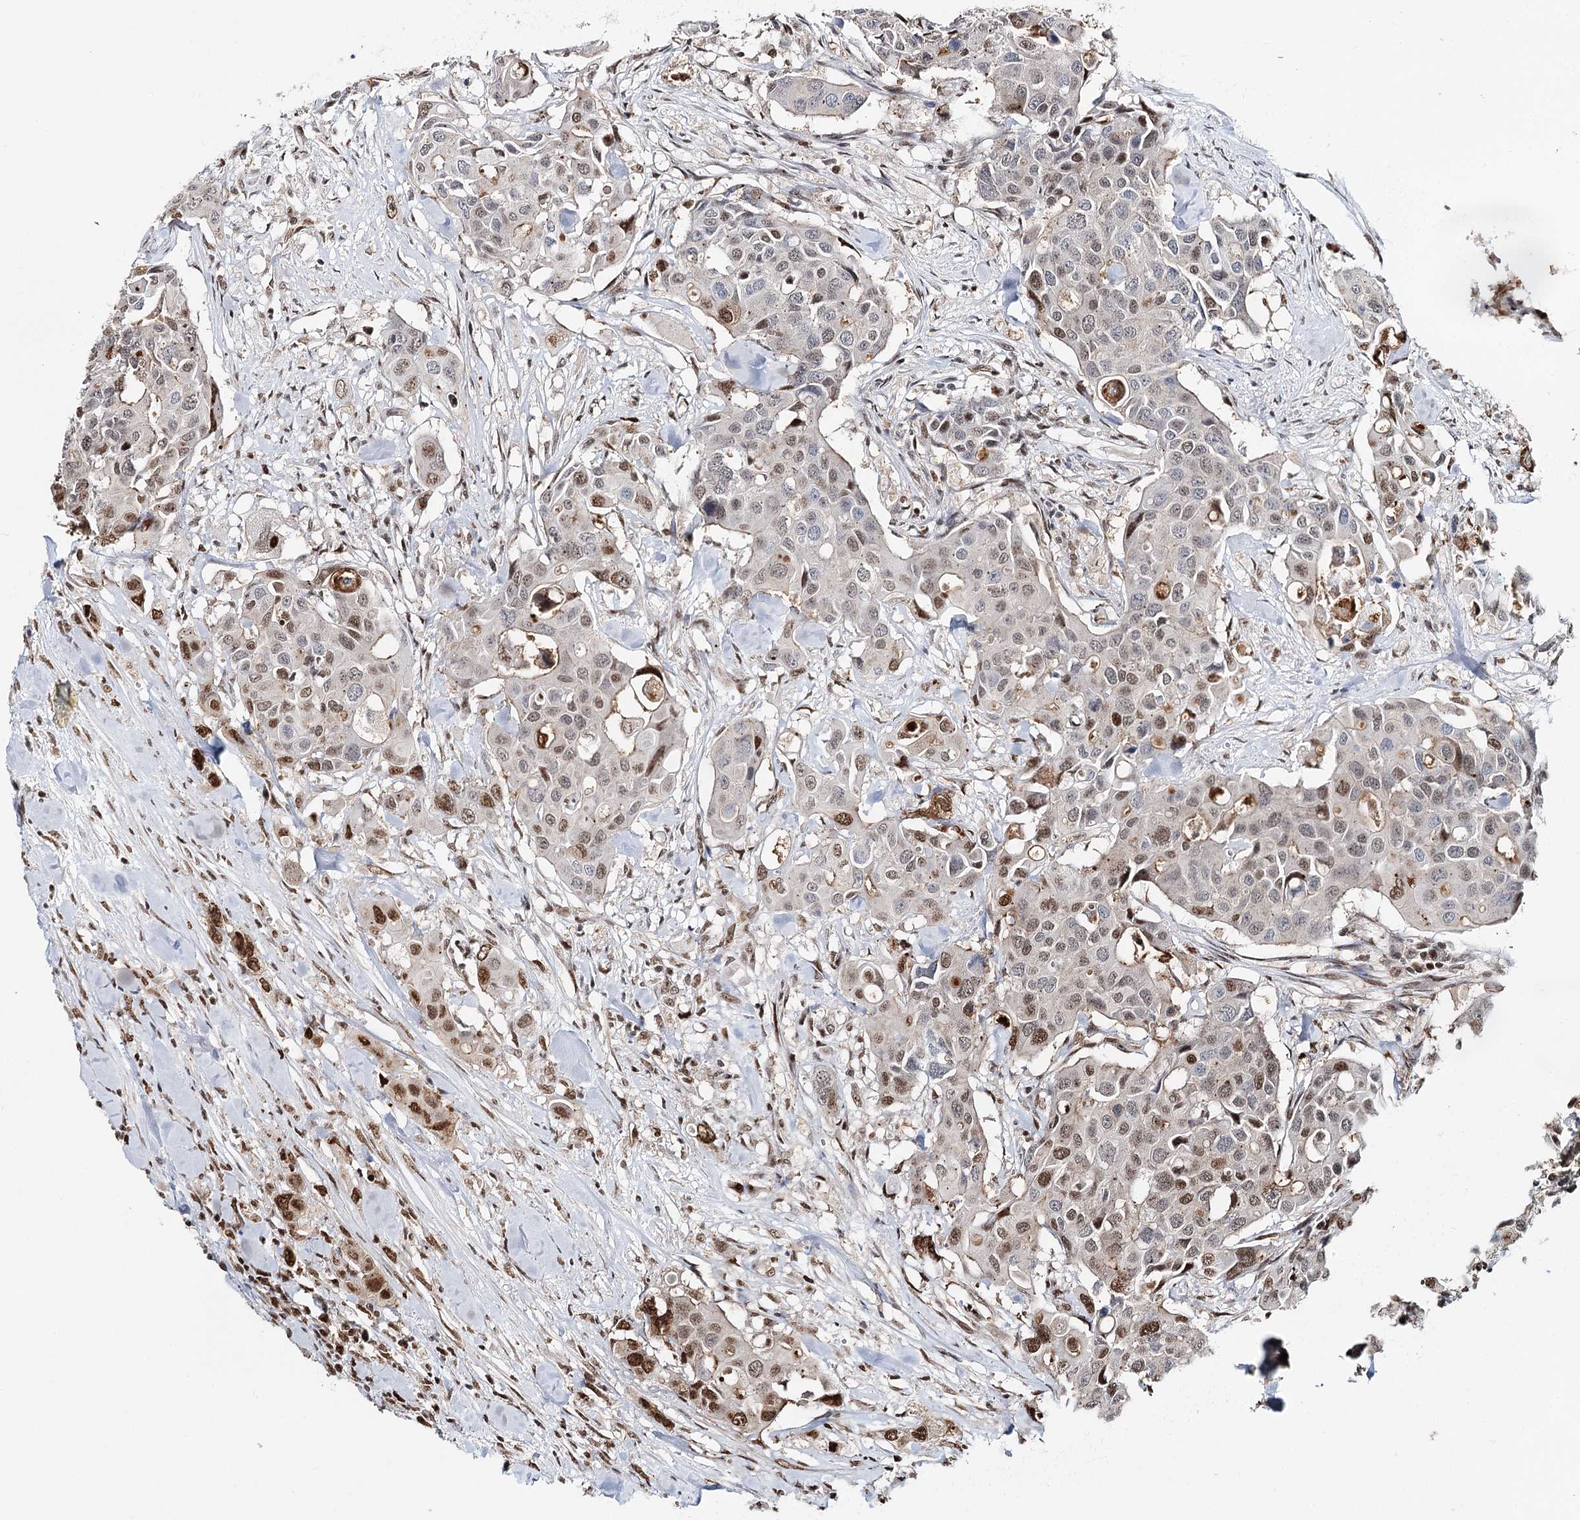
{"staining": {"intensity": "strong", "quantity": "<25%", "location": "nuclear"}, "tissue": "colorectal cancer", "cell_type": "Tumor cells", "image_type": "cancer", "snomed": [{"axis": "morphology", "description": "Adenocarcinoma, NOS"}, {"axis": "topography", "description": "Colon"}], "caption": "Immunohistochemical staining of human colorectal cancer (adenocarcinoma) exhibits medium levels of strong nuclear positivity in about <25% of tumor cells.", "gene": "RPS27A", "patient": {"sex": "male", "age": 77}}